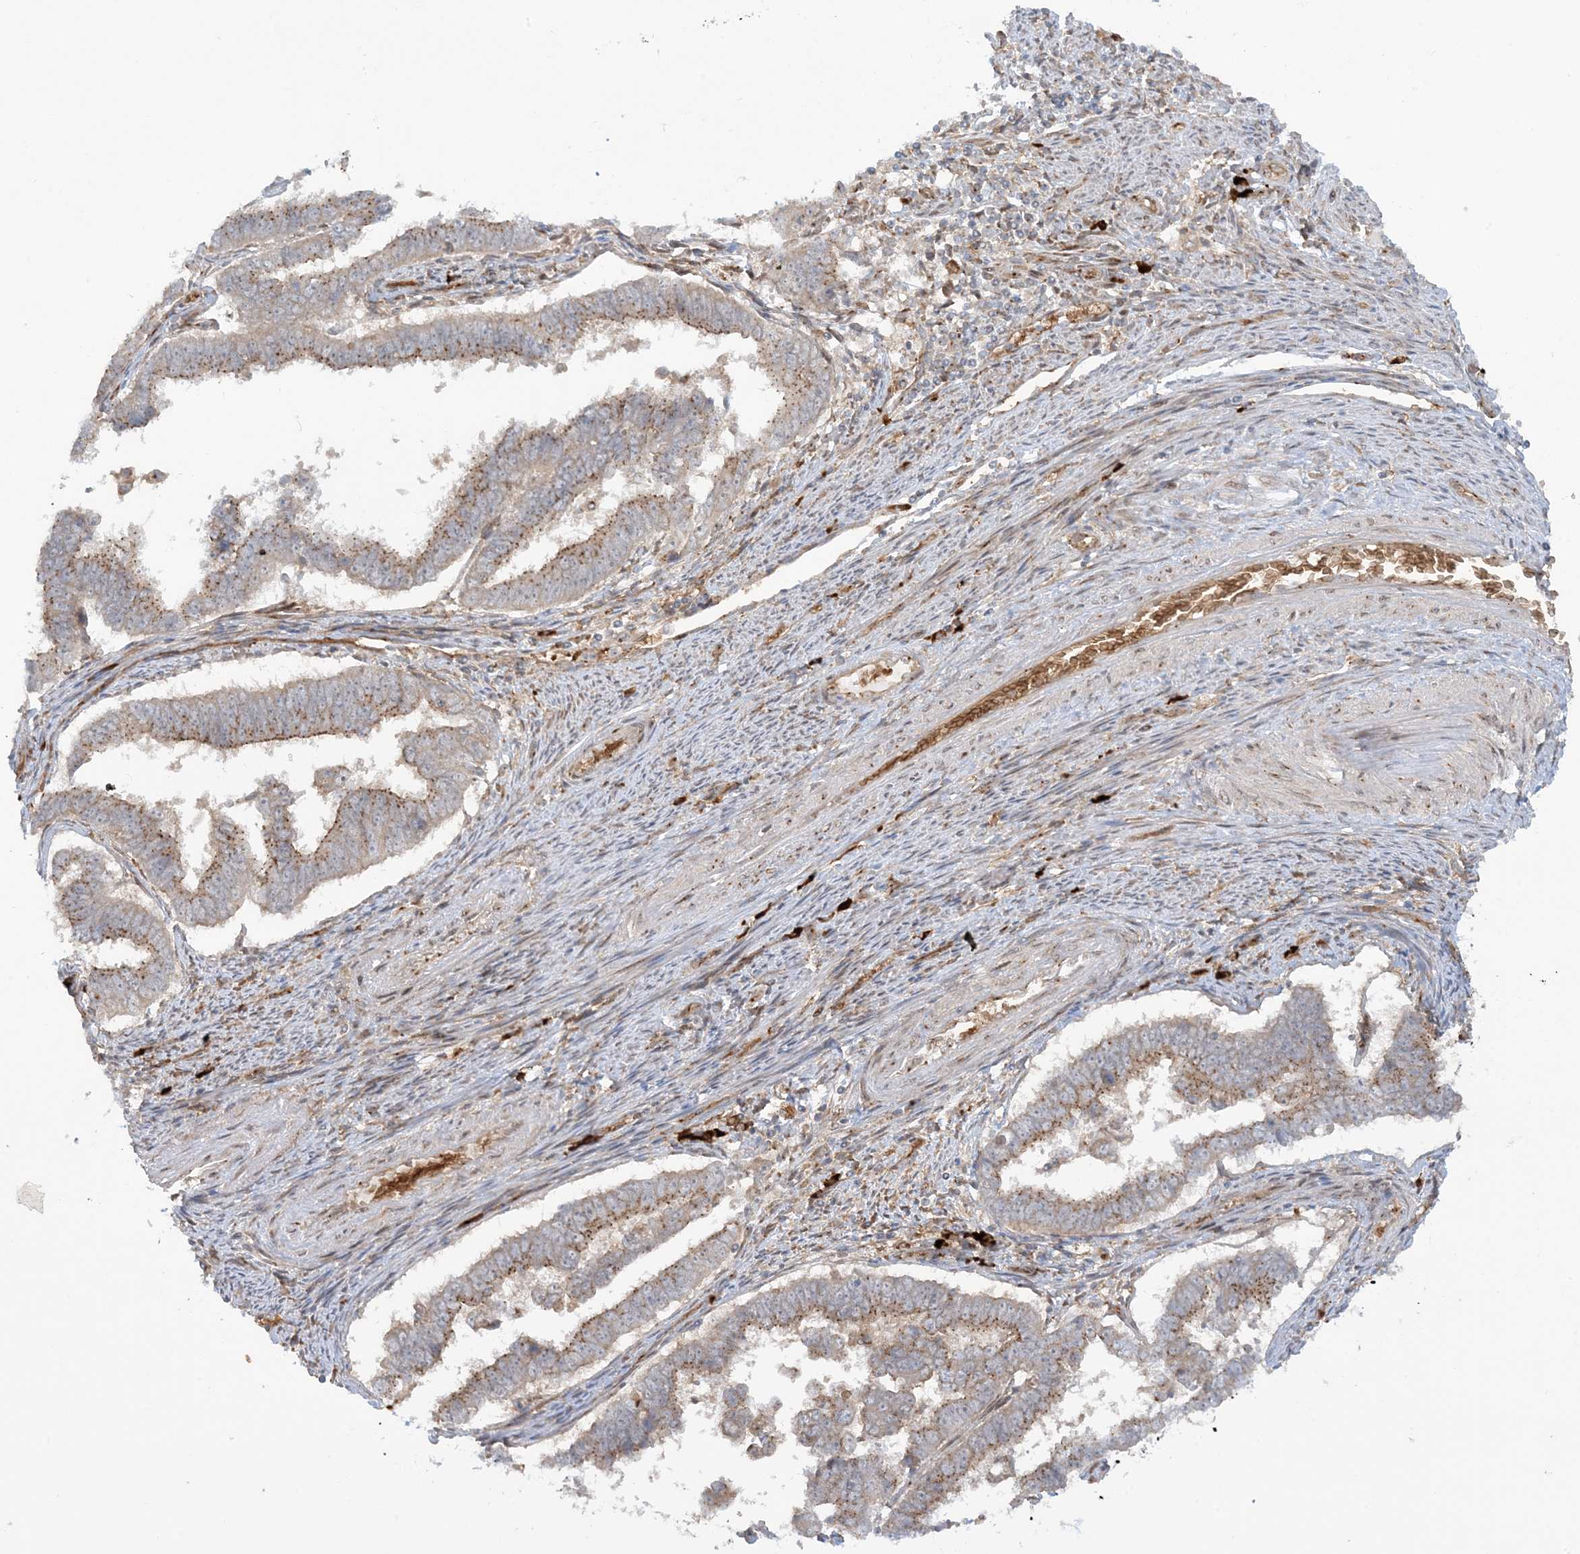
{"staining": {"intensity": "moderate", "quantity": ">75%", "location": "cytoplasmic/membranous"}, "tissue": "endometrial cancer", "cell_type": "Tumor cells", "image_type": "cancer", "snomed": [{"axis": "morphology", "description": "Adenocarcinoma, NOS"}, {"axis": "topography", "description": "Endometrium"}], "caption": "This histopathology image displays endometrial adenocarcinoma stained with IHC to label a protein in brown. The cytoplasmic/membranous of tumor cells show moderate positivity for the protein. Nuclei are counter-stained blue.", "gene": "RPP40", "patient": {"sex": "female", "age": 75}}